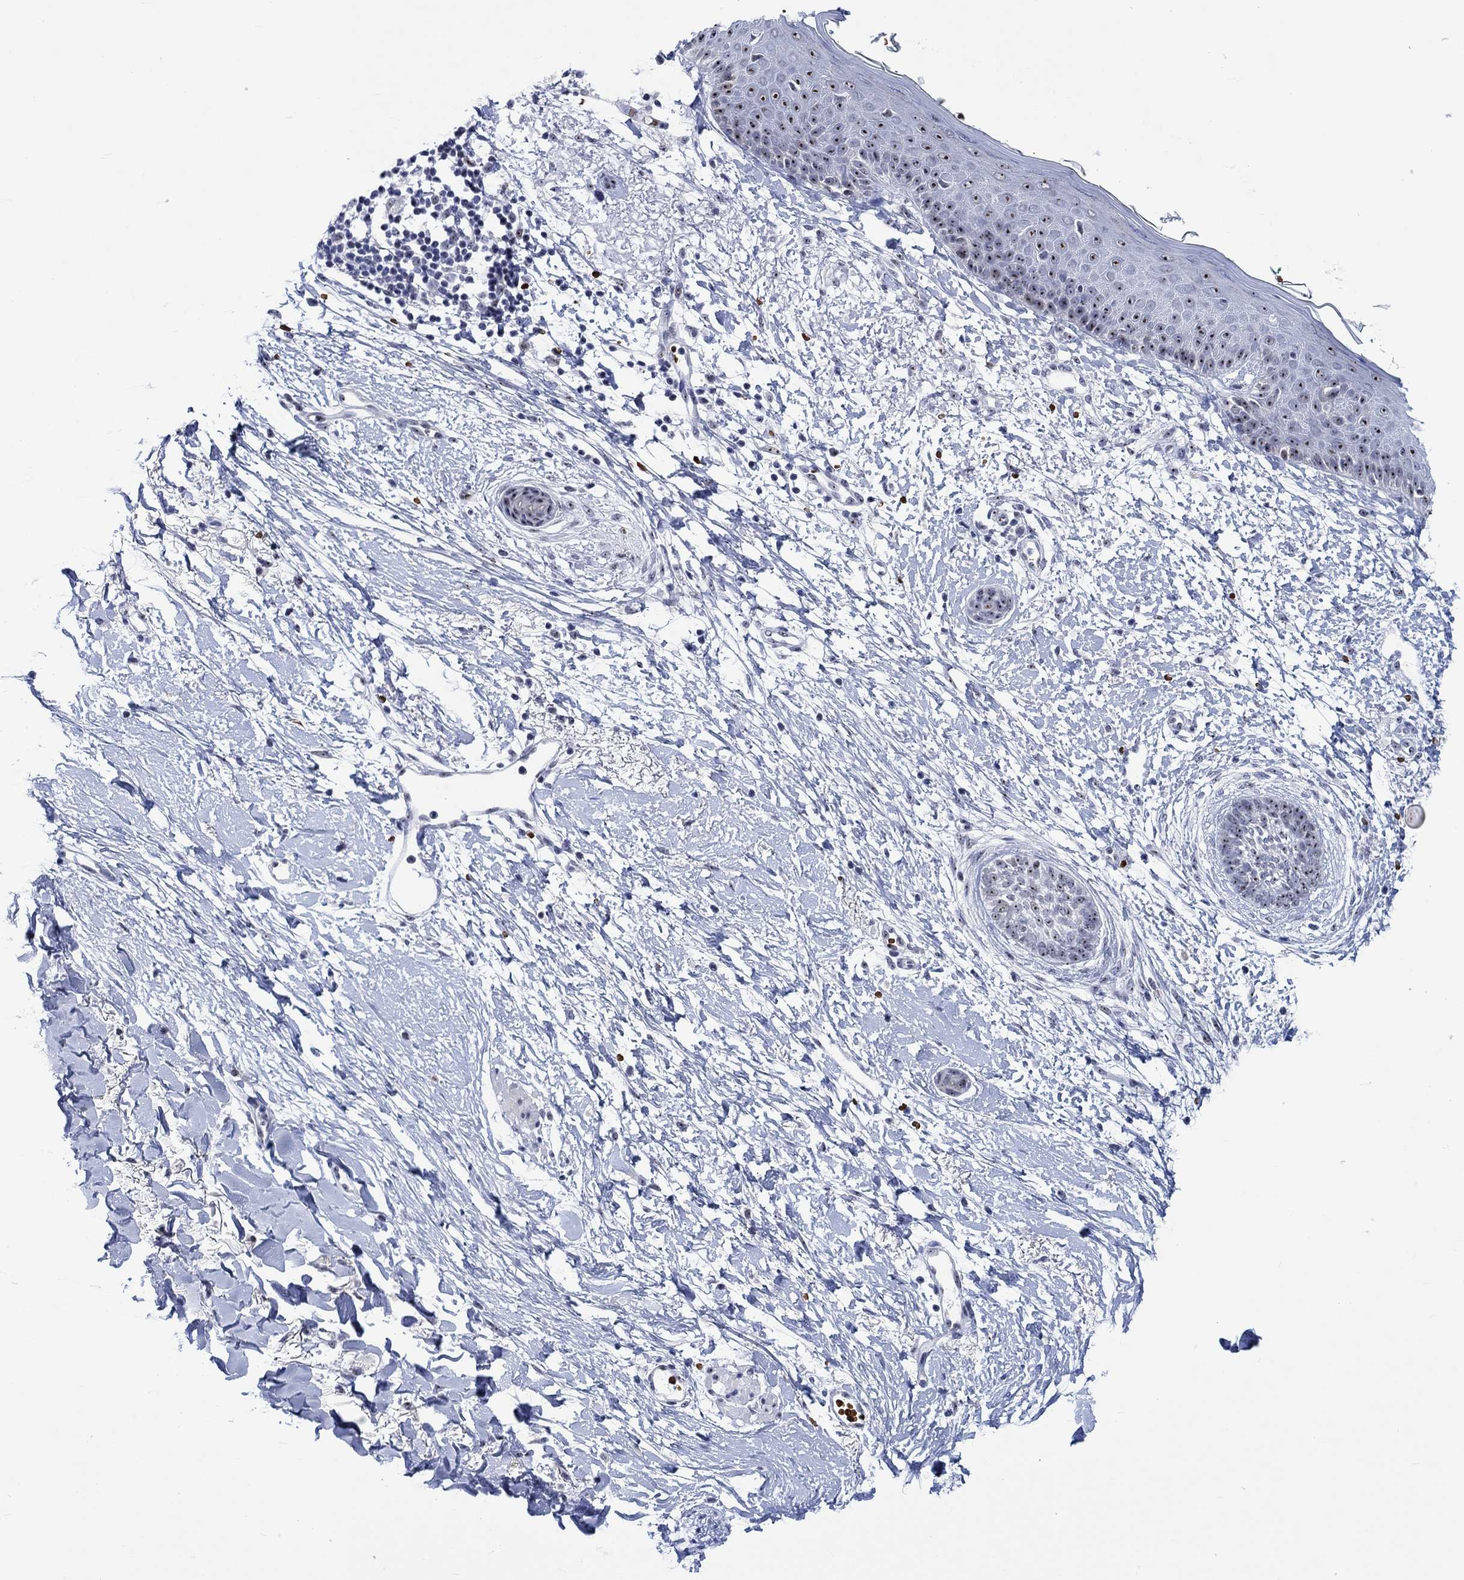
{"staining": {"intensity": "strong", "quantity": ">75%", "location": "nuclear"}, "tissue": "skin cancer", "cell_type": "Tumor cells", "image_type": "cancer", "snomed": [{"axis": "morphology", "description": "Normal tissue, NOS"}, {"axis": "morphology", "description": "Basal cell carcinoma"}, {"axis": "topography", "description": "Skin"}], "caption": "This image exhibits immunohistochemistry (IHC) staining of human skin cancer, with high strong nuclear expression in about >75% of tumor cells.", "gene": "ZNF446", "patient": {"sex": "male", "age": 84}}